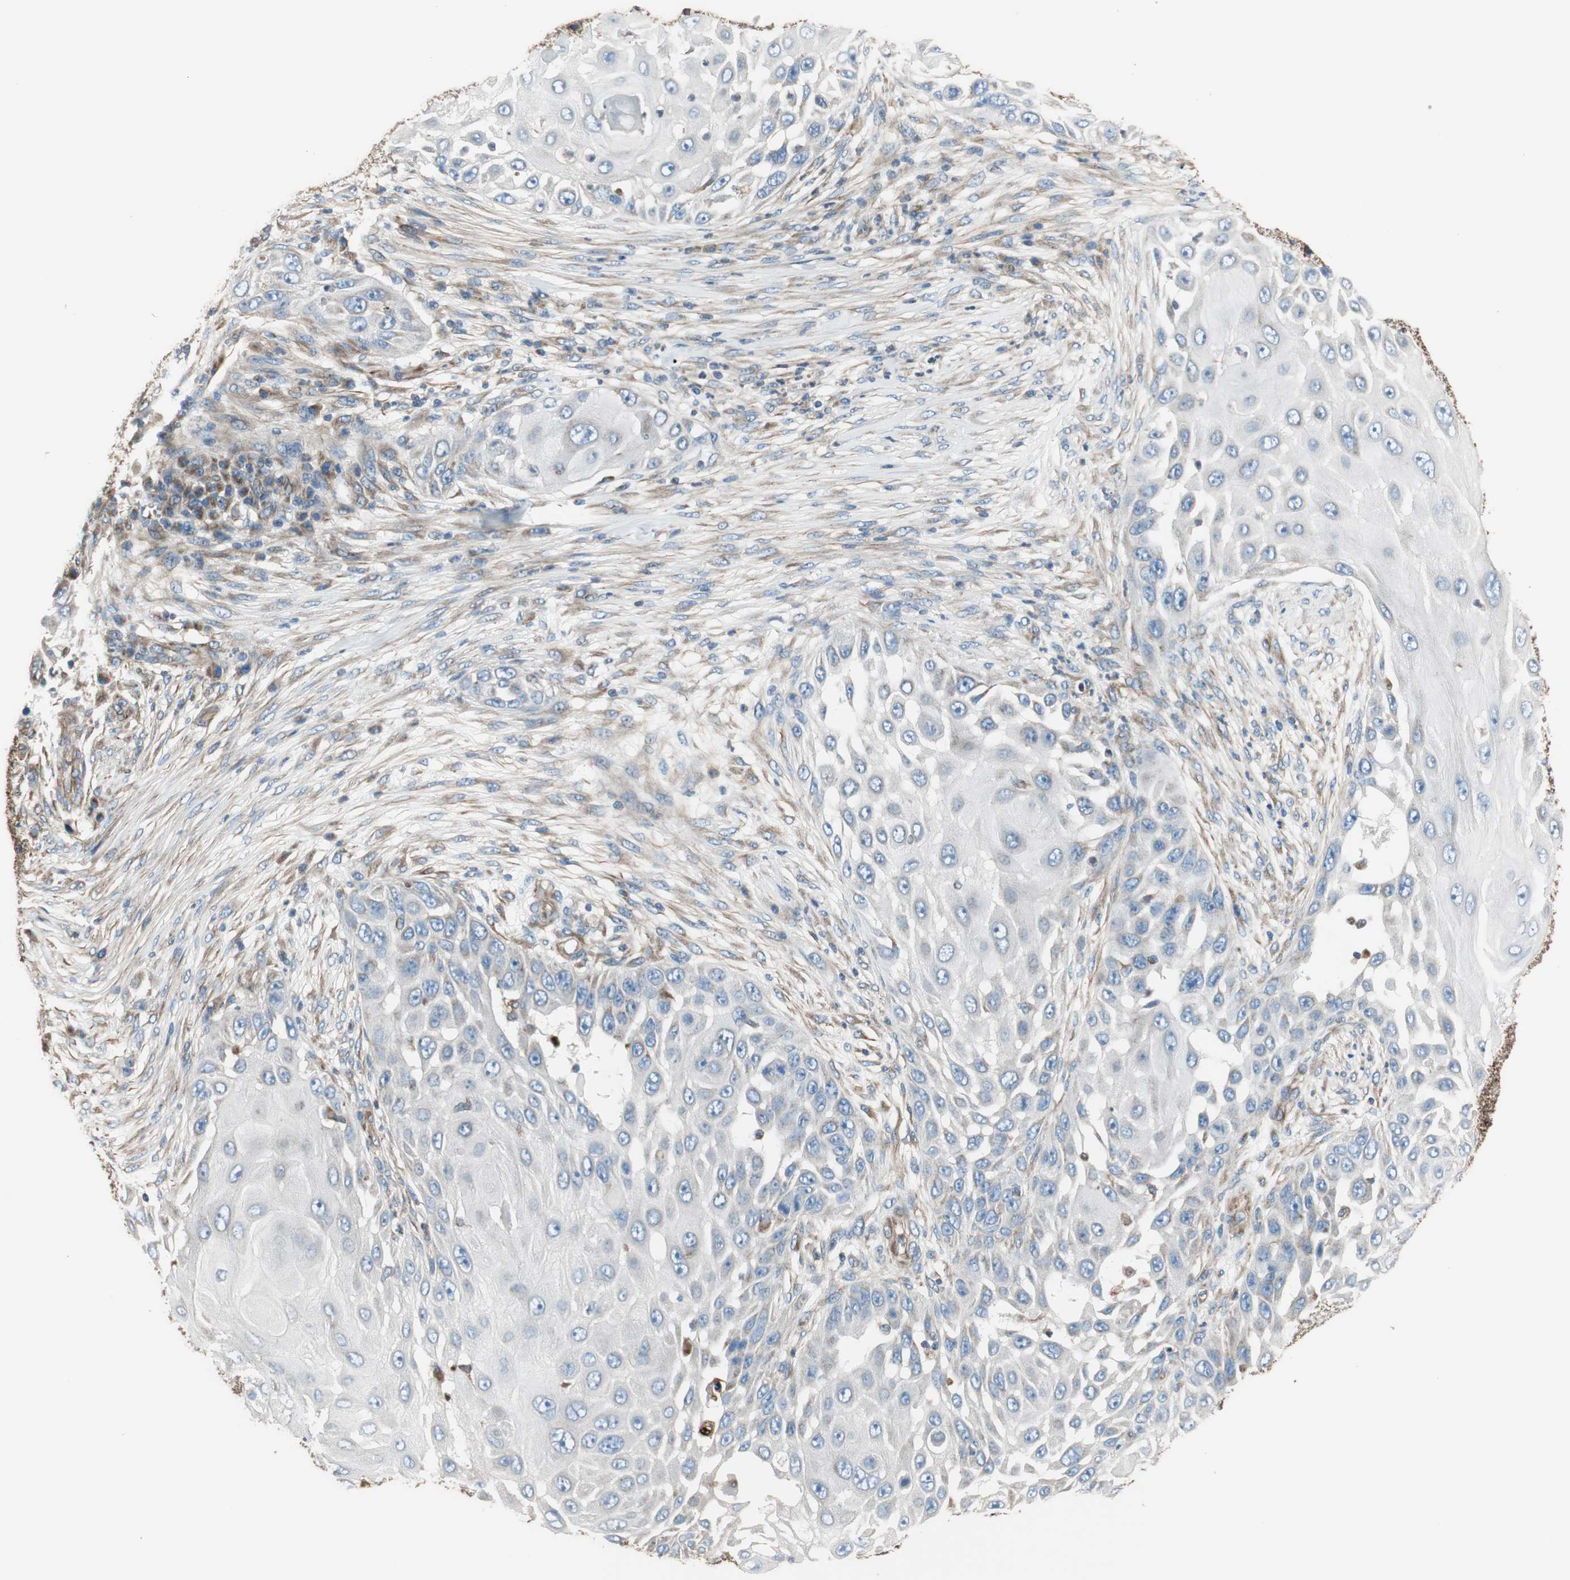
{"staining": {"intensity": "negative", "quantity": "none", "location": "none"}, "tissue": "skin cancer", "cell_type": "Tumor cells", "image_type": "cancer", "snomed": [{"axis": "morphology", "description": "Squamous cell carcinoma, NOS"}, {"axis": "topography", "description": "Skin"}], "caption": "DAB (3,3'-diaminobenzidine) immunohistochemical staining of human squamous cell carcinoma (skin) demonstrates no significant expression in tumor cells.", "gene": "SRCIN1", "patient": {"sex": "female", "age": 44}}